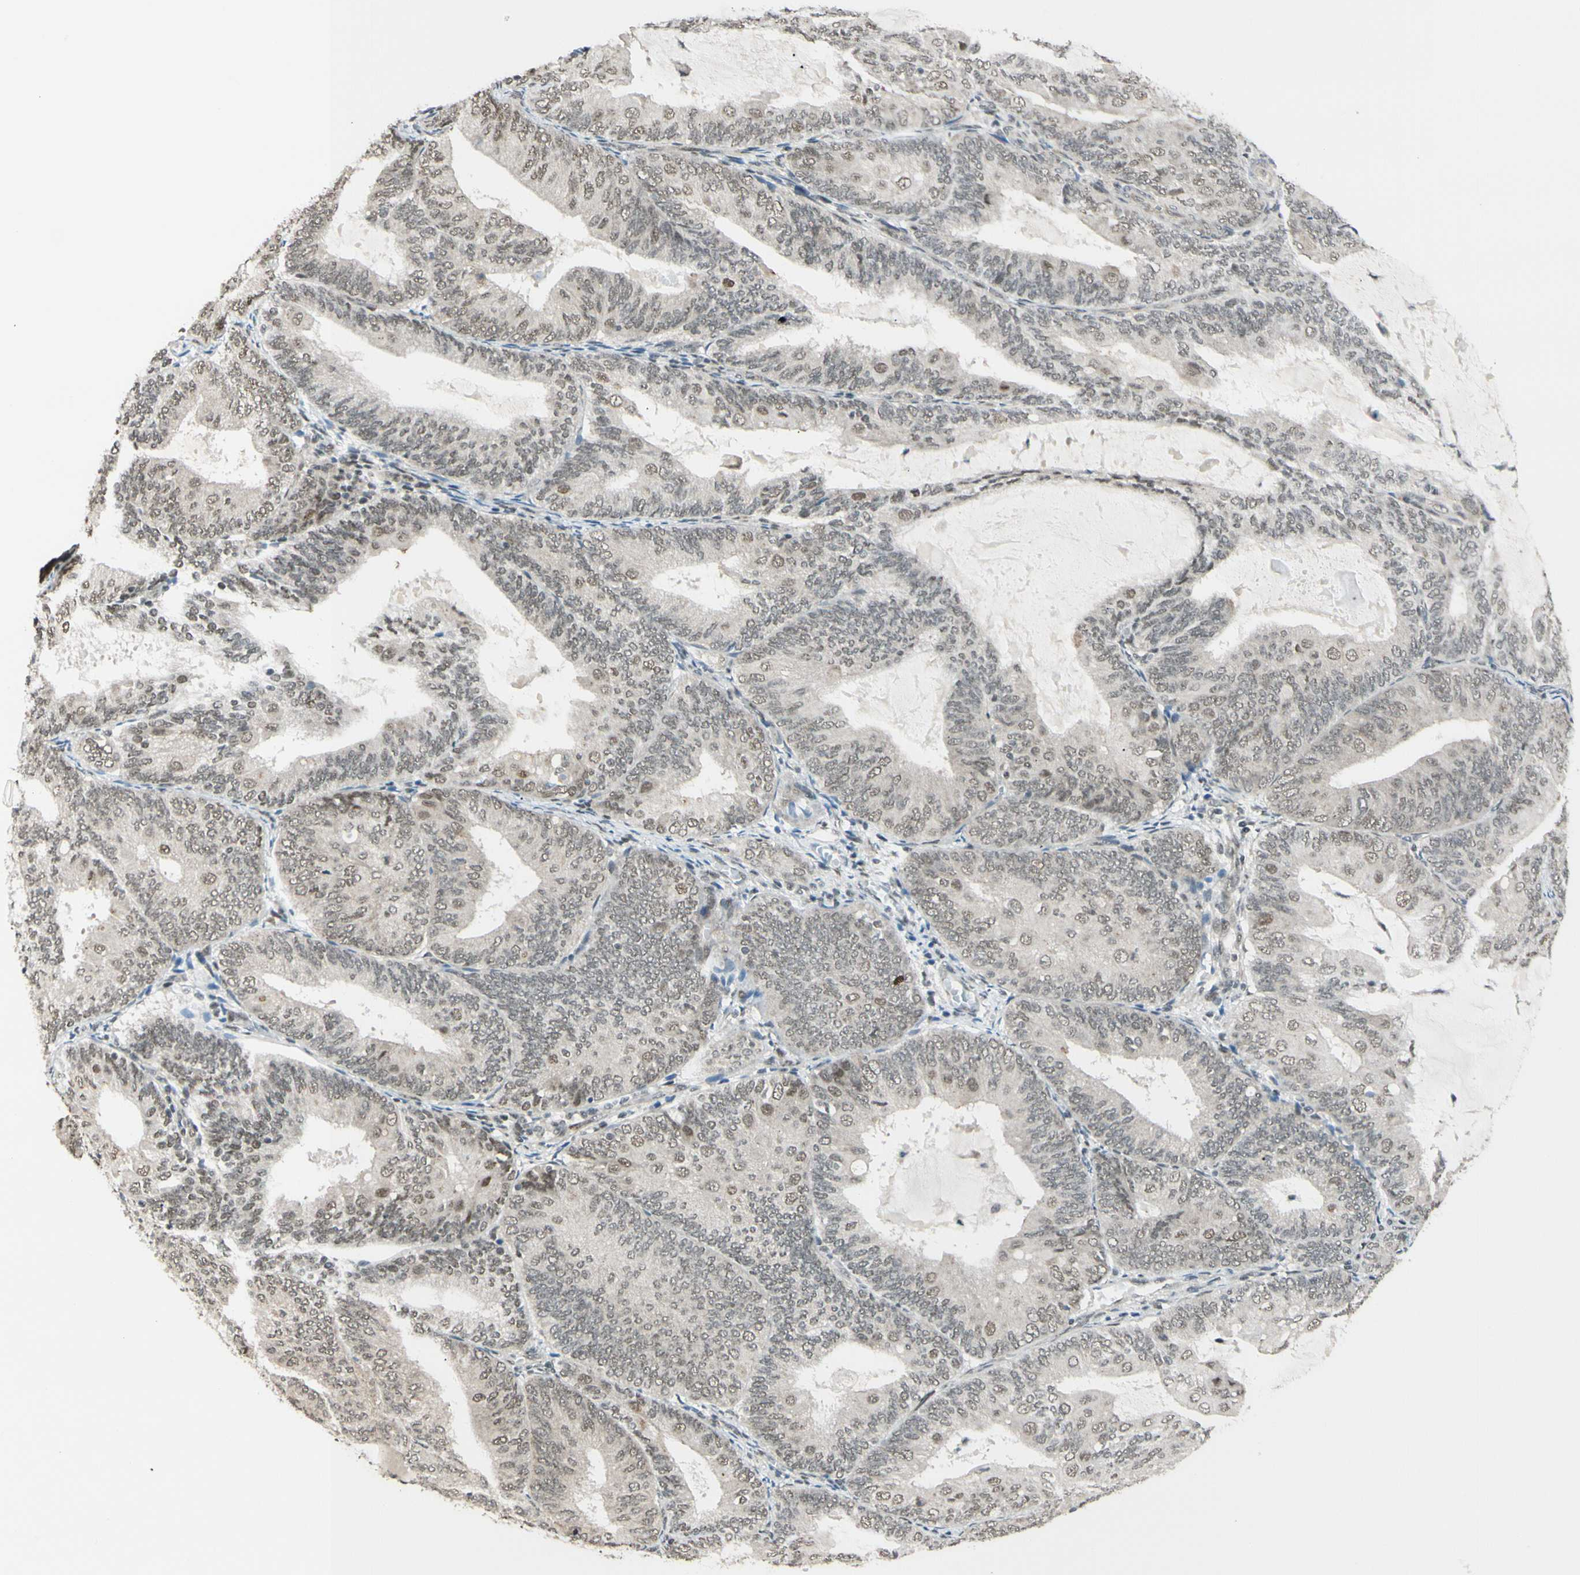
{"staining": {"intensity": "weak", "quantity": ">75%", "location": "cytoplasmic/membranous"}, "tissue": "endometrial cancer", "cell_type": "Tumor cells", "image_type": "cancer", "snomed": [{"axis": "morphology", "description": "Adenocarcinoma, NOS"}, {"axis": "topography", "description": "Endometrium"}], "caption": "Endometrial adenocarcinoma was stained to show a protein in brown. There is low levels of weak cytoplasmic/membranous expression in about >75% of tumor cells.", "gene": "BRMS1", "patient": {"sex": "female", "age": 81}}